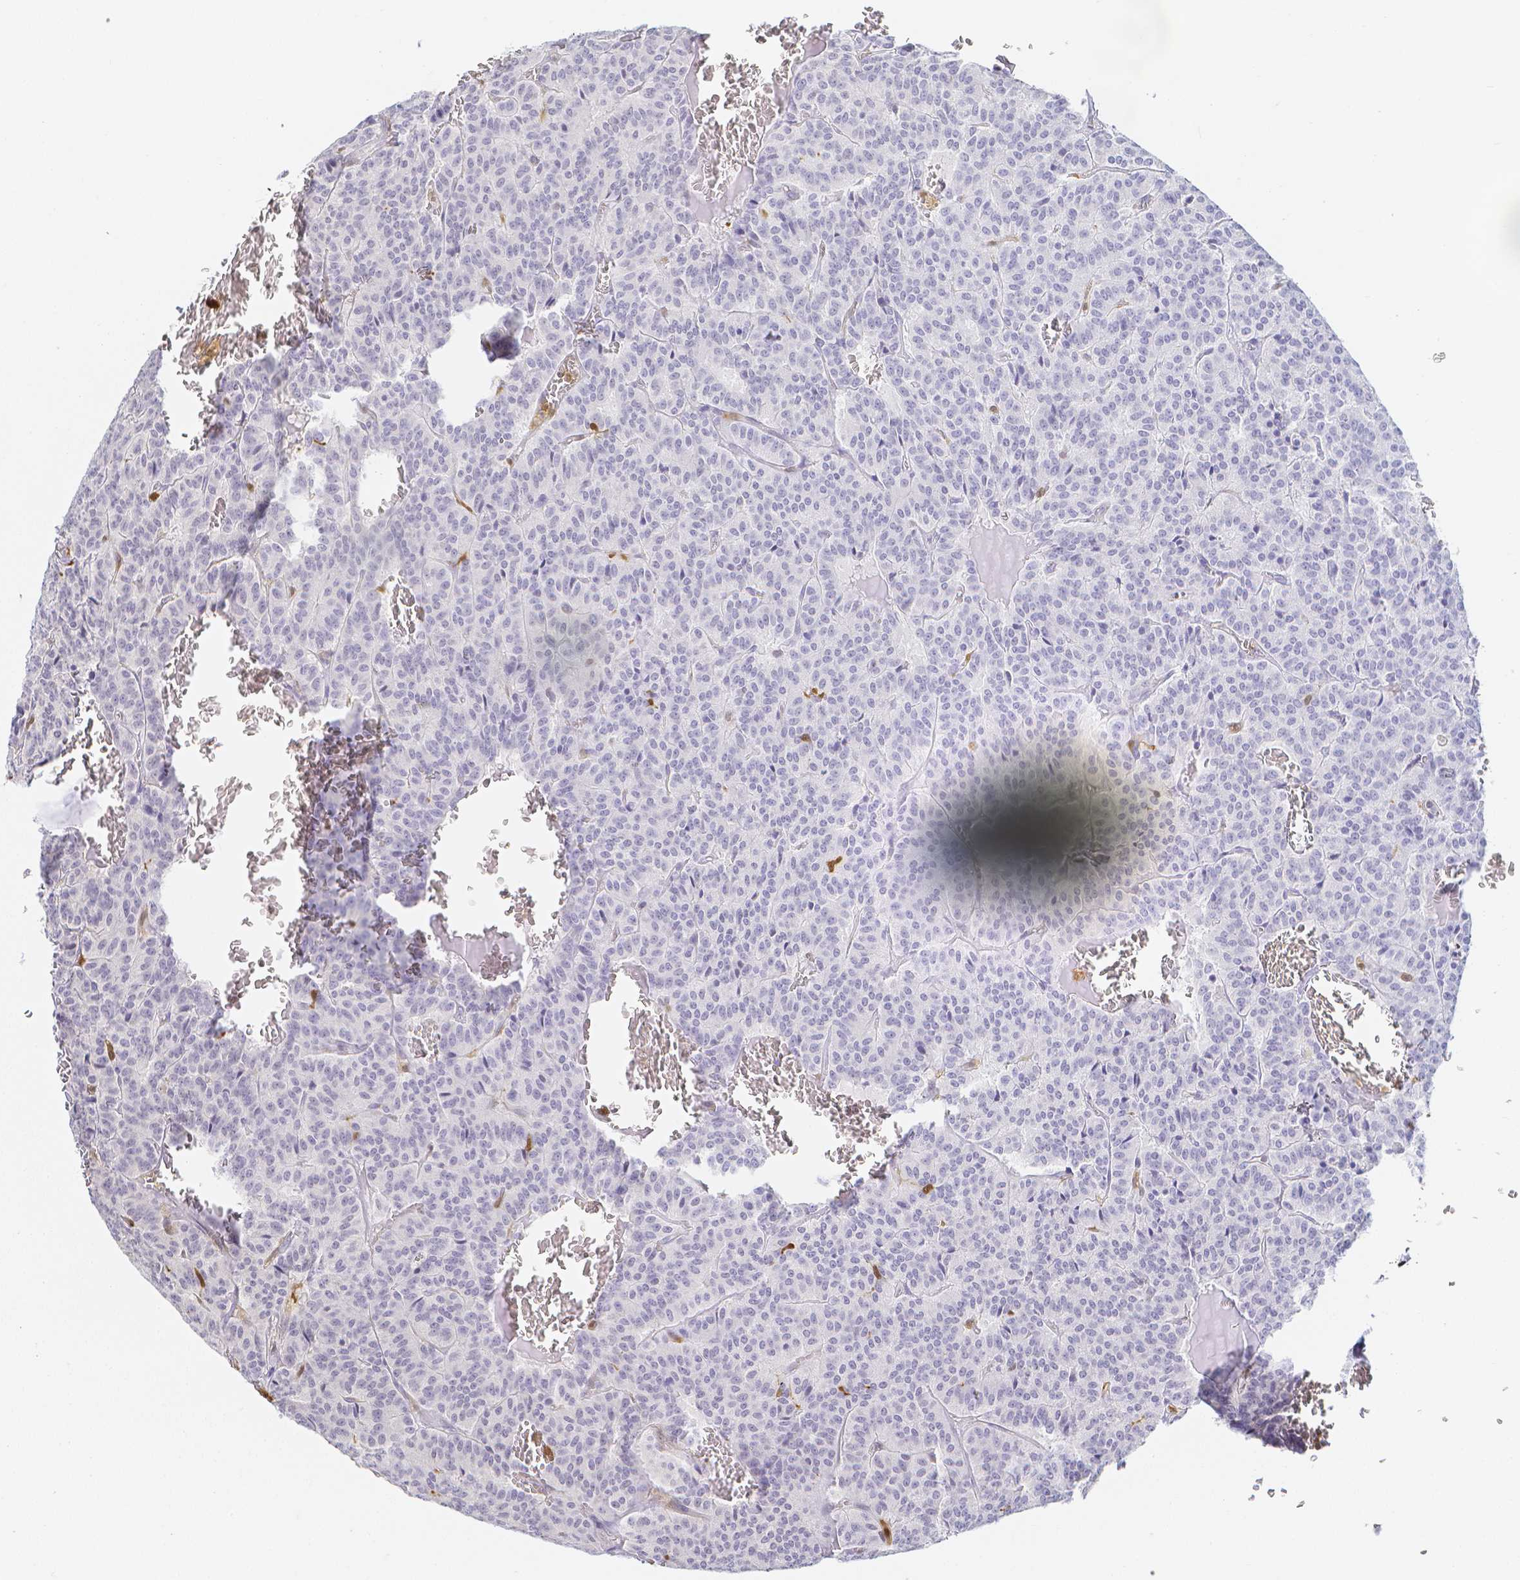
{"staining": {"intensity": "negative", "quantity": "none", "location": "none"}, "tissue": "carcinoid", "cell_type": "Tumor cells", "image_type": "cancer", "snomed": [{"axis": "morphology", "description": "Carcinoid, malignant, NOS"}, {"axis": "topography", "description": "Lung"}], "caption": "An IHC image of carcinoid is shown. There is no staining in tumor cells of carcinoid. (Immunohistochemistry, brightfield microscopy, high magnification).", "gene": "COTL1", "patient": {"sex": "male", "age": 70}}